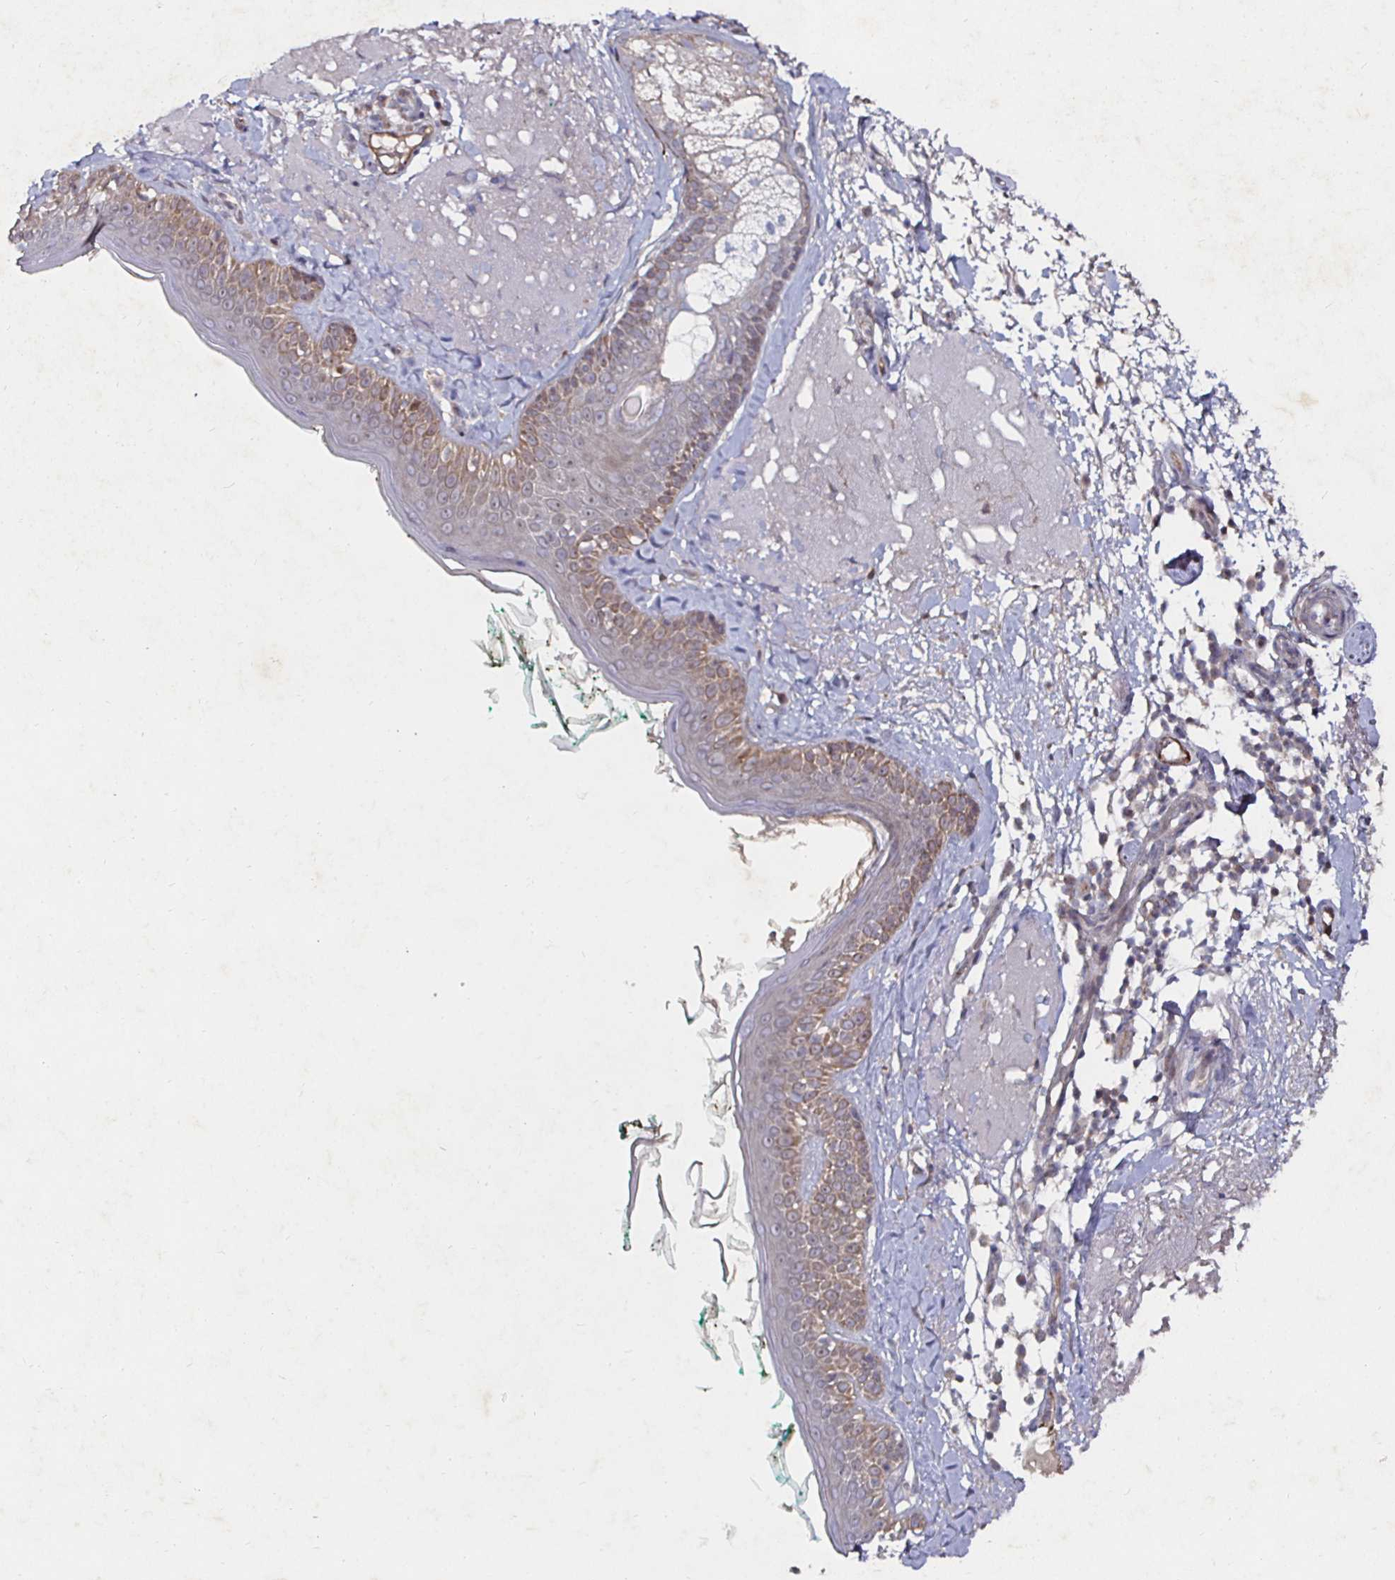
{"staining": {"intensity": "negative", "quantity": "none", "location": "none"}, "tissue": "skin", "cell_type": "Fibroblasts", "image_type": "normal", "snomed": [{"axis": "morphology", "description": "Normal tissue, NOS"}, {"axis": "topography", "description": "Skin"}], "caption": "This is a micrograph of immunohistochemistry staining of normal skin, which shows no expression in fibroblasts.", "gene": "NRSN1", "patient": {"sex": "male", "age": 73}}